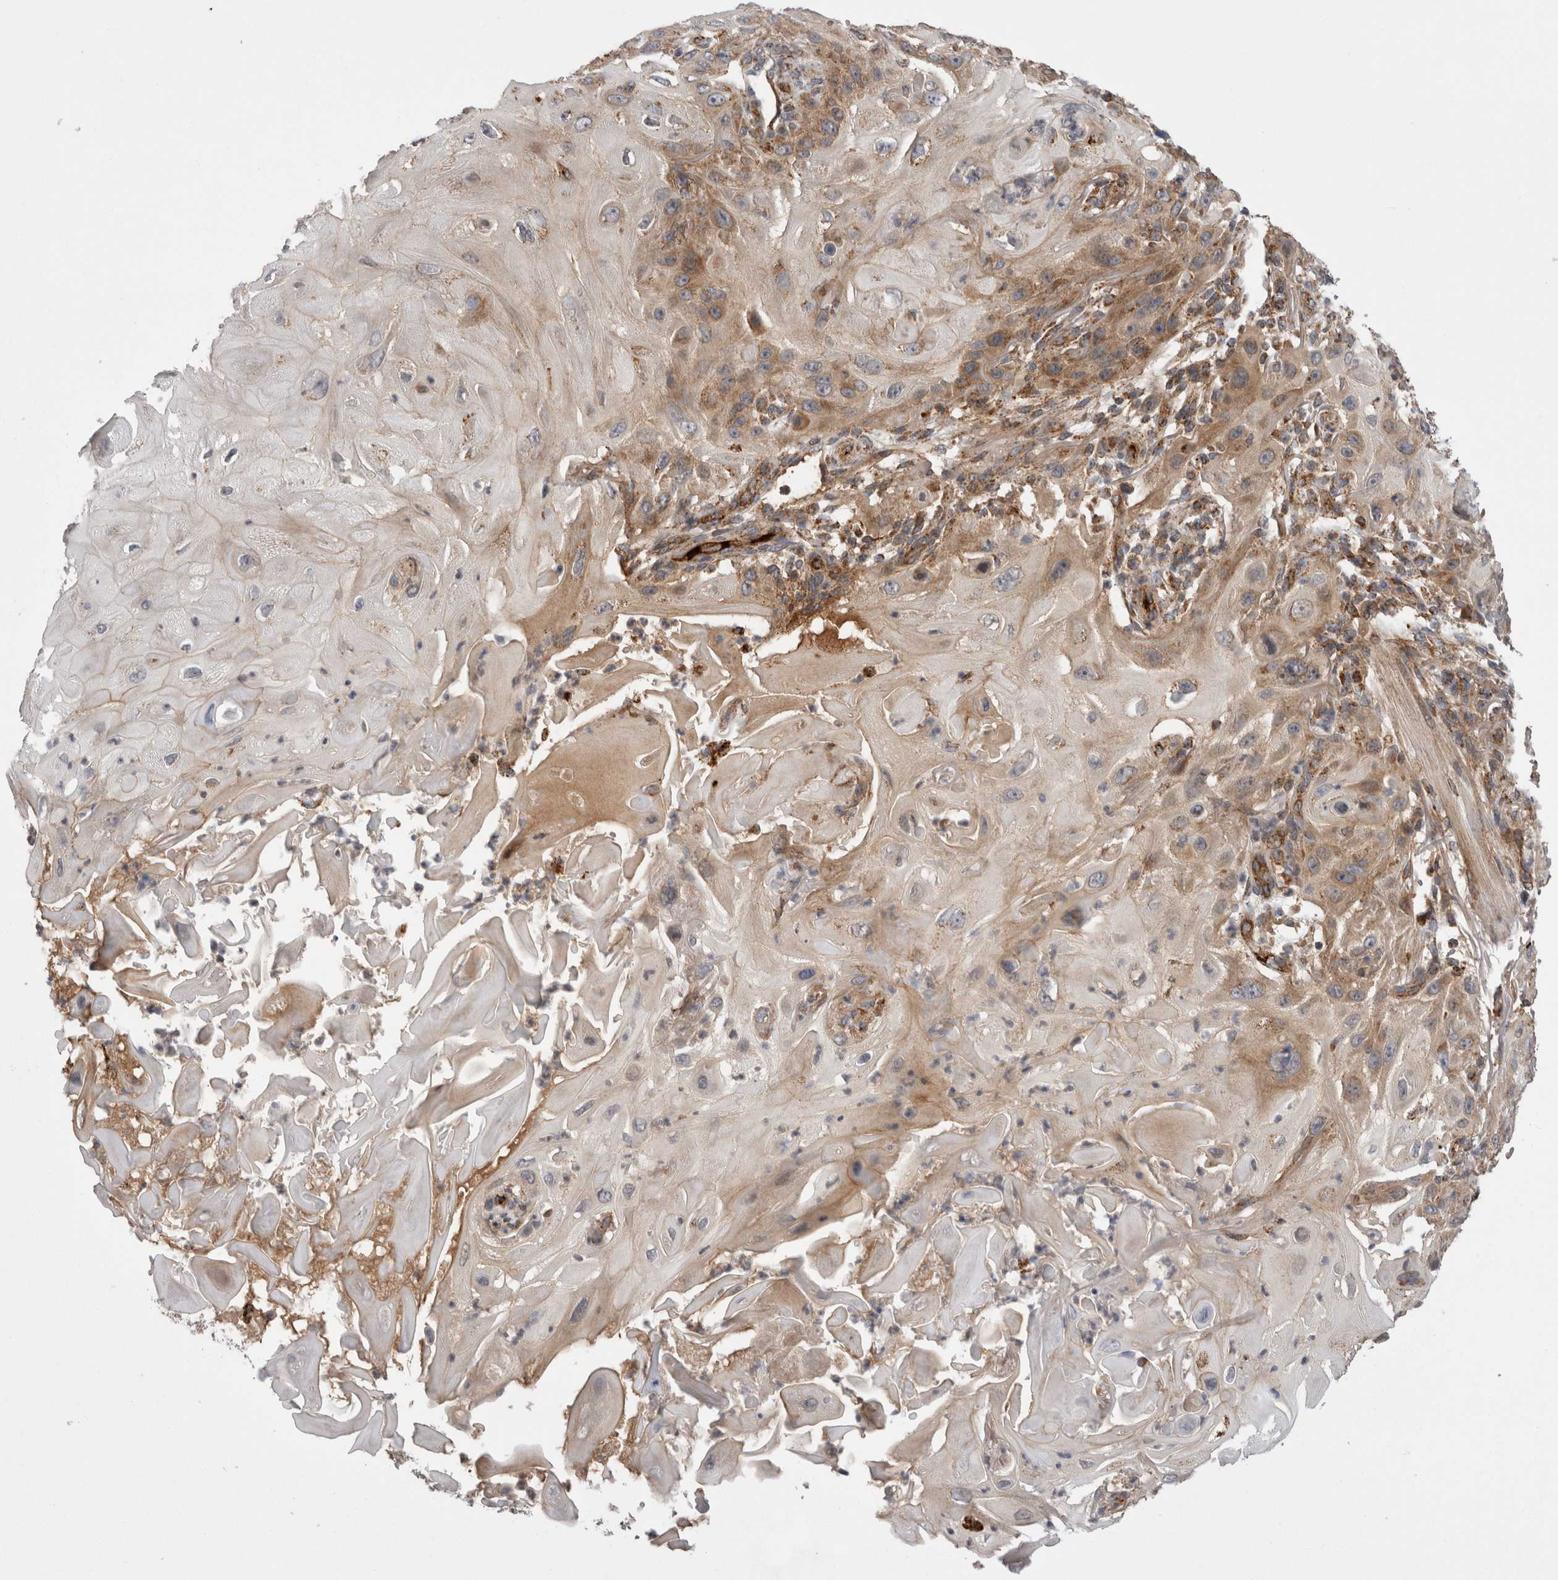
{"staining": {"intensity": "moderate", "quantity": "<25%", "location": "cytoplasmic/membranous"}, "tissue": "skin cancer", "cell_type": "Tumor cells", "image_type": "cancer", "snomed": [{"axis": "morphology", "description": "Squamous cell carcinoma, NOS"}, {"axis": "topography", "description": "Skin"}], "caption": "Moderate cytoplasmic/membranous positivity is identified in about <25% of tumor cells in skin cancer (squamous cell carcinoma).", "gene": "DARS2", "patient": {"sex": "female", "age": 77}}